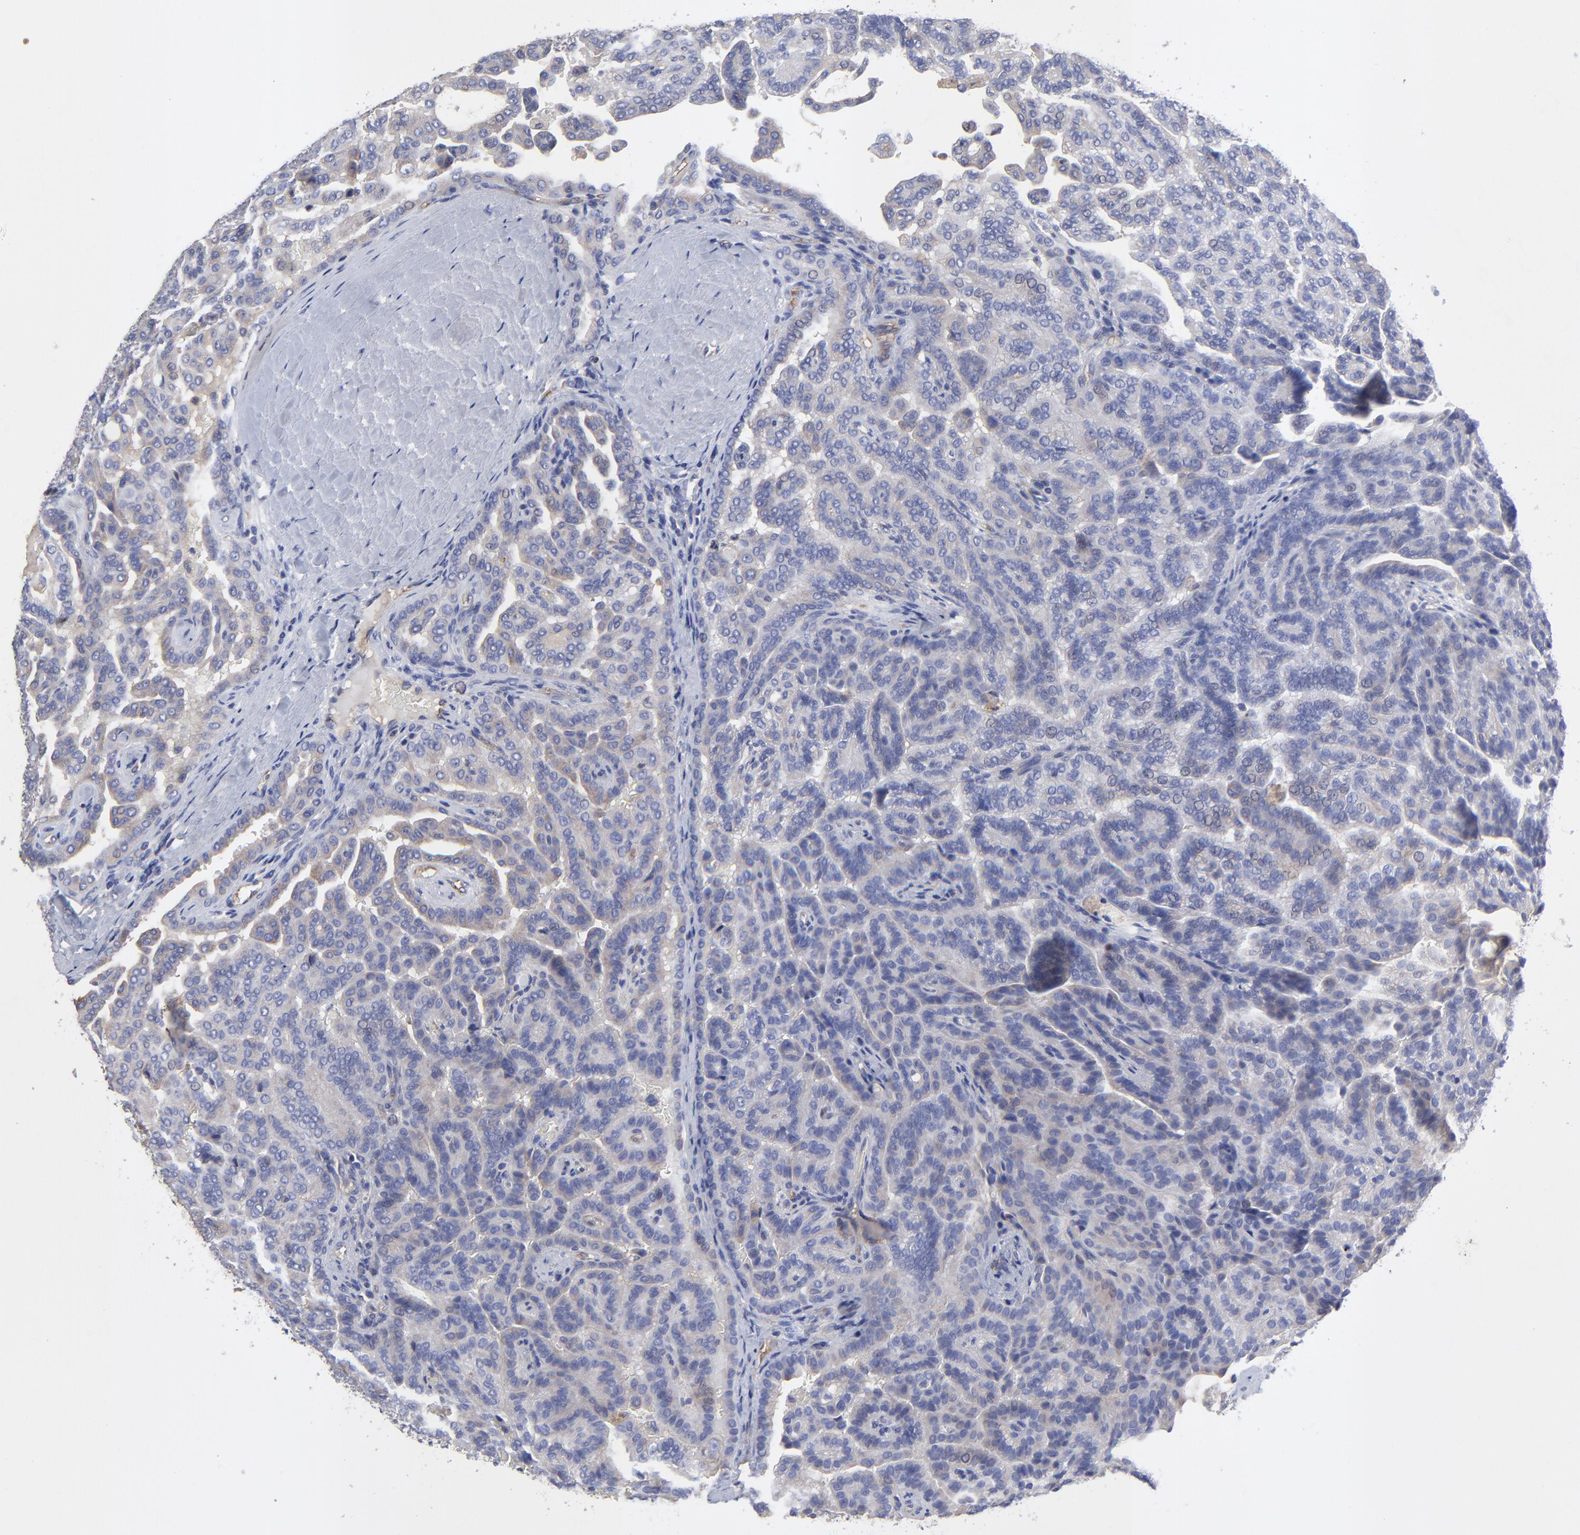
{"staining": {"intensity": "weak", "quantity": "<25%", "location": "cytoplasmic/membranous"}, "tissue": "renal cancer", "cell_type": "Tumor cells", "image_type": "cancer", "snomed": [{"axis": "morphology", "description": "Adenocarcinoma, NOS"}, {"axis": "topography", "description": "Kidney"}], "caption": "Adenocarcinoma (renal) was stained to show a protein in brown. There is no significant expression in tumor cells.", "gene": "SULF2", "patient": {"sex": "male", "age": 61}}